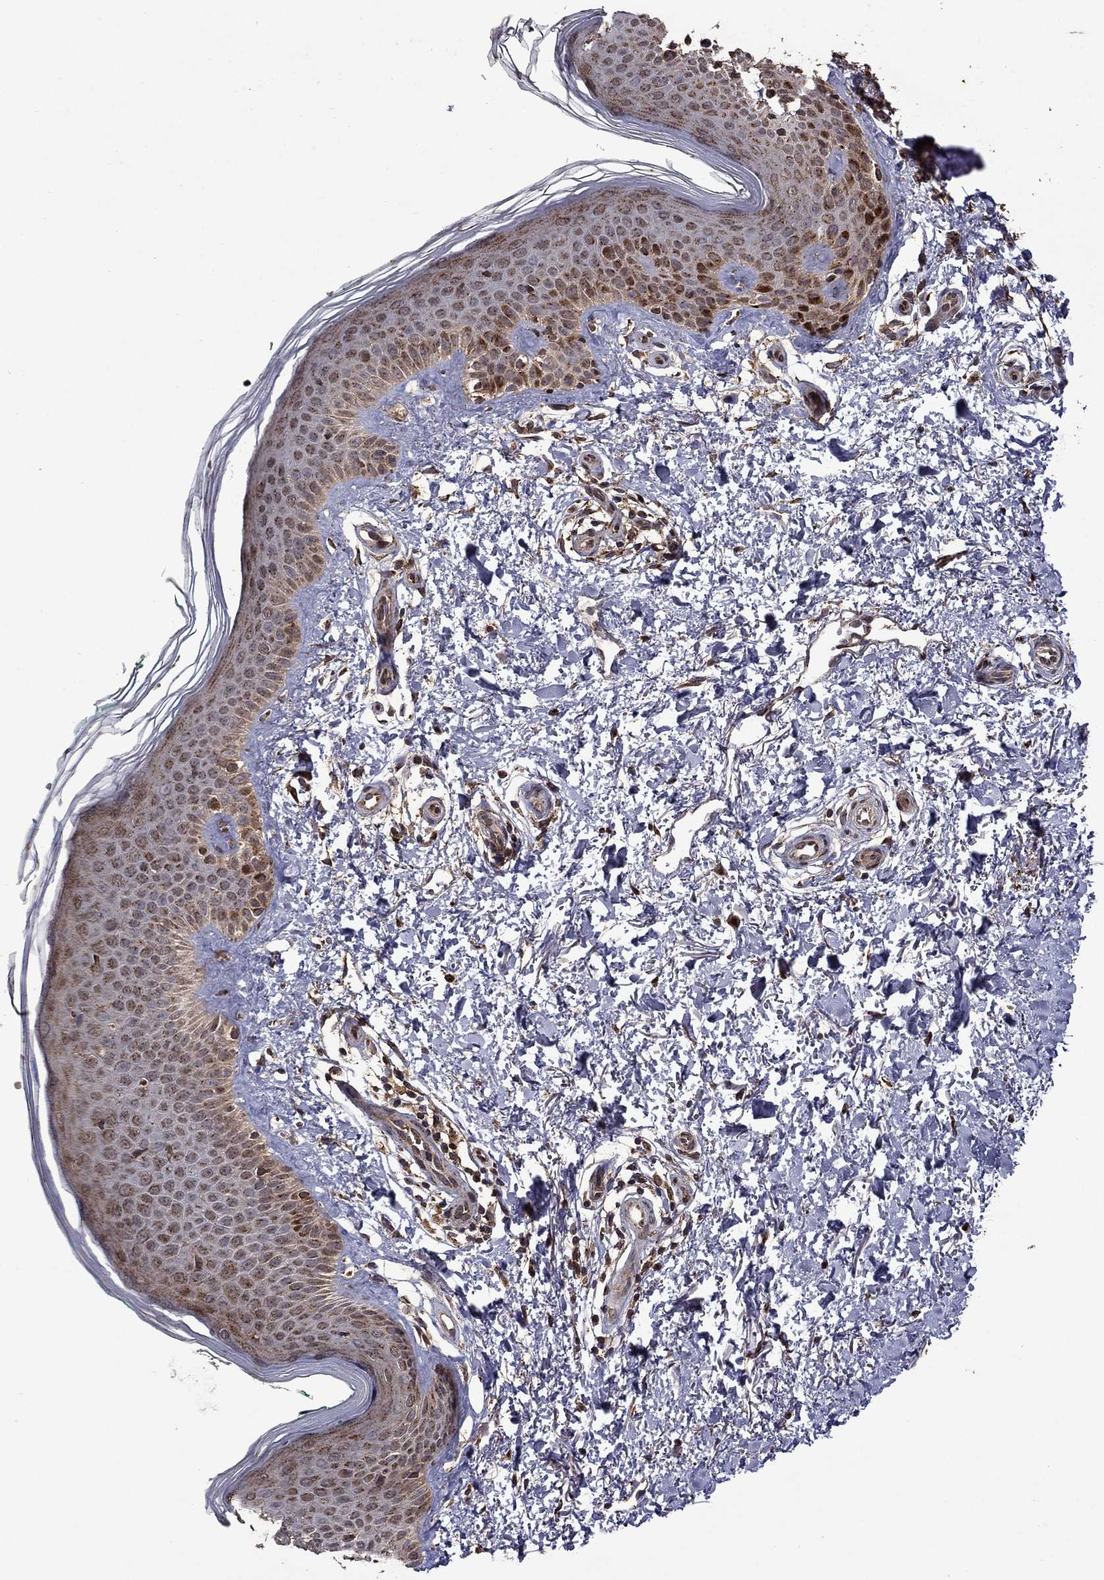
{"staining": {"intensity": "strong", "quantity": ">75%", "location": "cytoplasmic/membranous"}, "tissue": "skin", "cell_type": "Fibroblasts", "image_type": "normal", "snomed": [{"axis": "morphology", "description": "Normal tissue, NOS"}, {"axis": "morphology", "description": "Inflammation, NOS"}, {"axis": "morphology", "description": "Fibrosis, NOS"}, {"axis": "topography", "description": "Skin"}], "caption": "Protein expression analysis of benign skin reveals strong cytoplasmic/membranous positivity in about >75% of fibroblasts.", "gene": "ITM2B", "patient": {"sex": "male", "age": 71}}